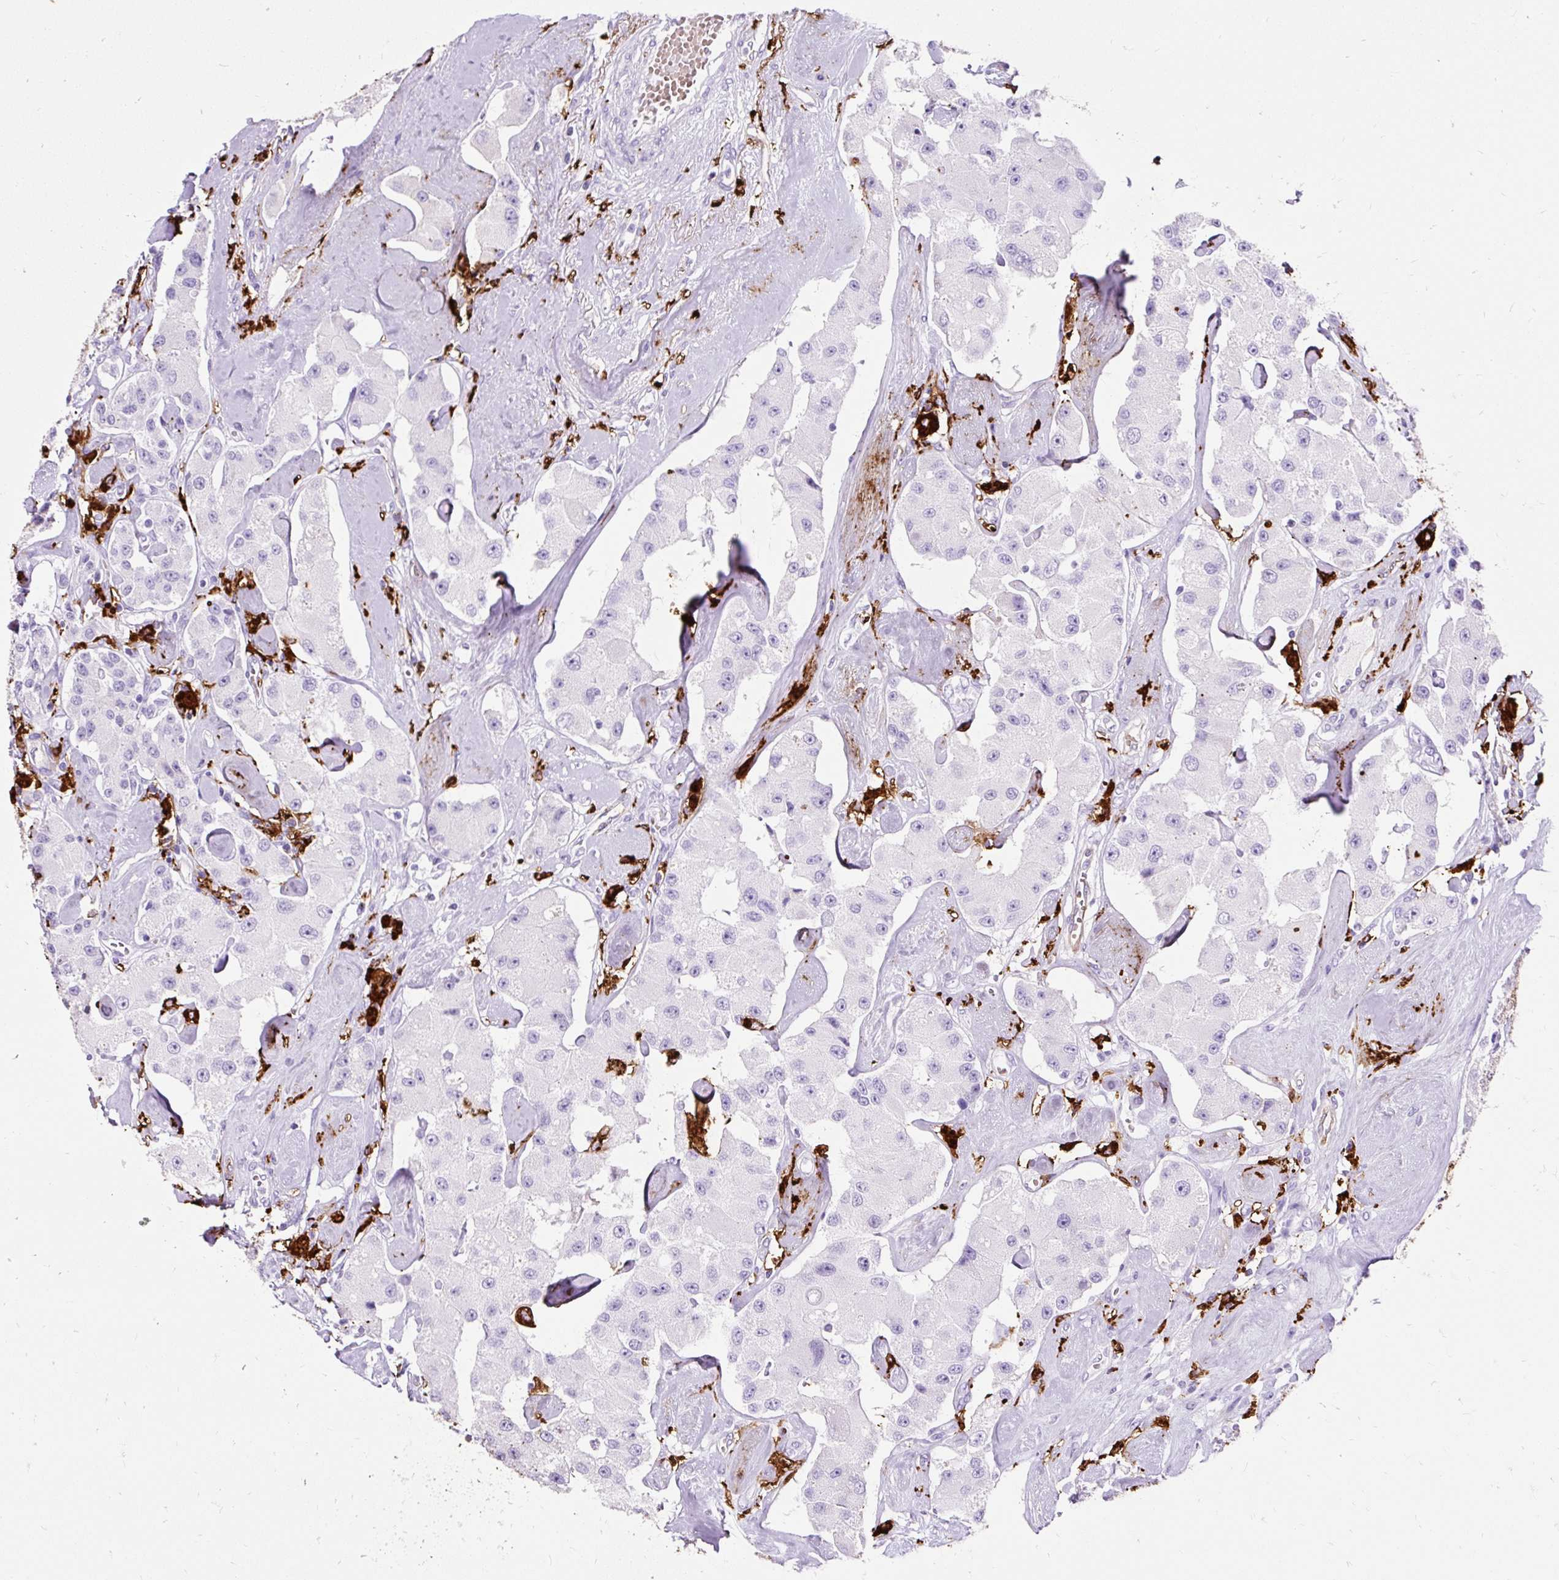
{"staining": {"intensity": "negative", "quantity": "none", "location": "none"}, "tissue": "carcinoid", "cell_type": "Tumor cells", "image_type": "cancer", "snomed": [{"axis": "morphology", "description": "Carcinoid, malignant, NOS"}, {"axis": "topography", "description": "Pancreas"}], "caption": "Protein analysis of carcinoid displays no significant expression in tumor cells.", "gene": "HLA-DRA", "patient": {"sex": "male", "age": 41}}